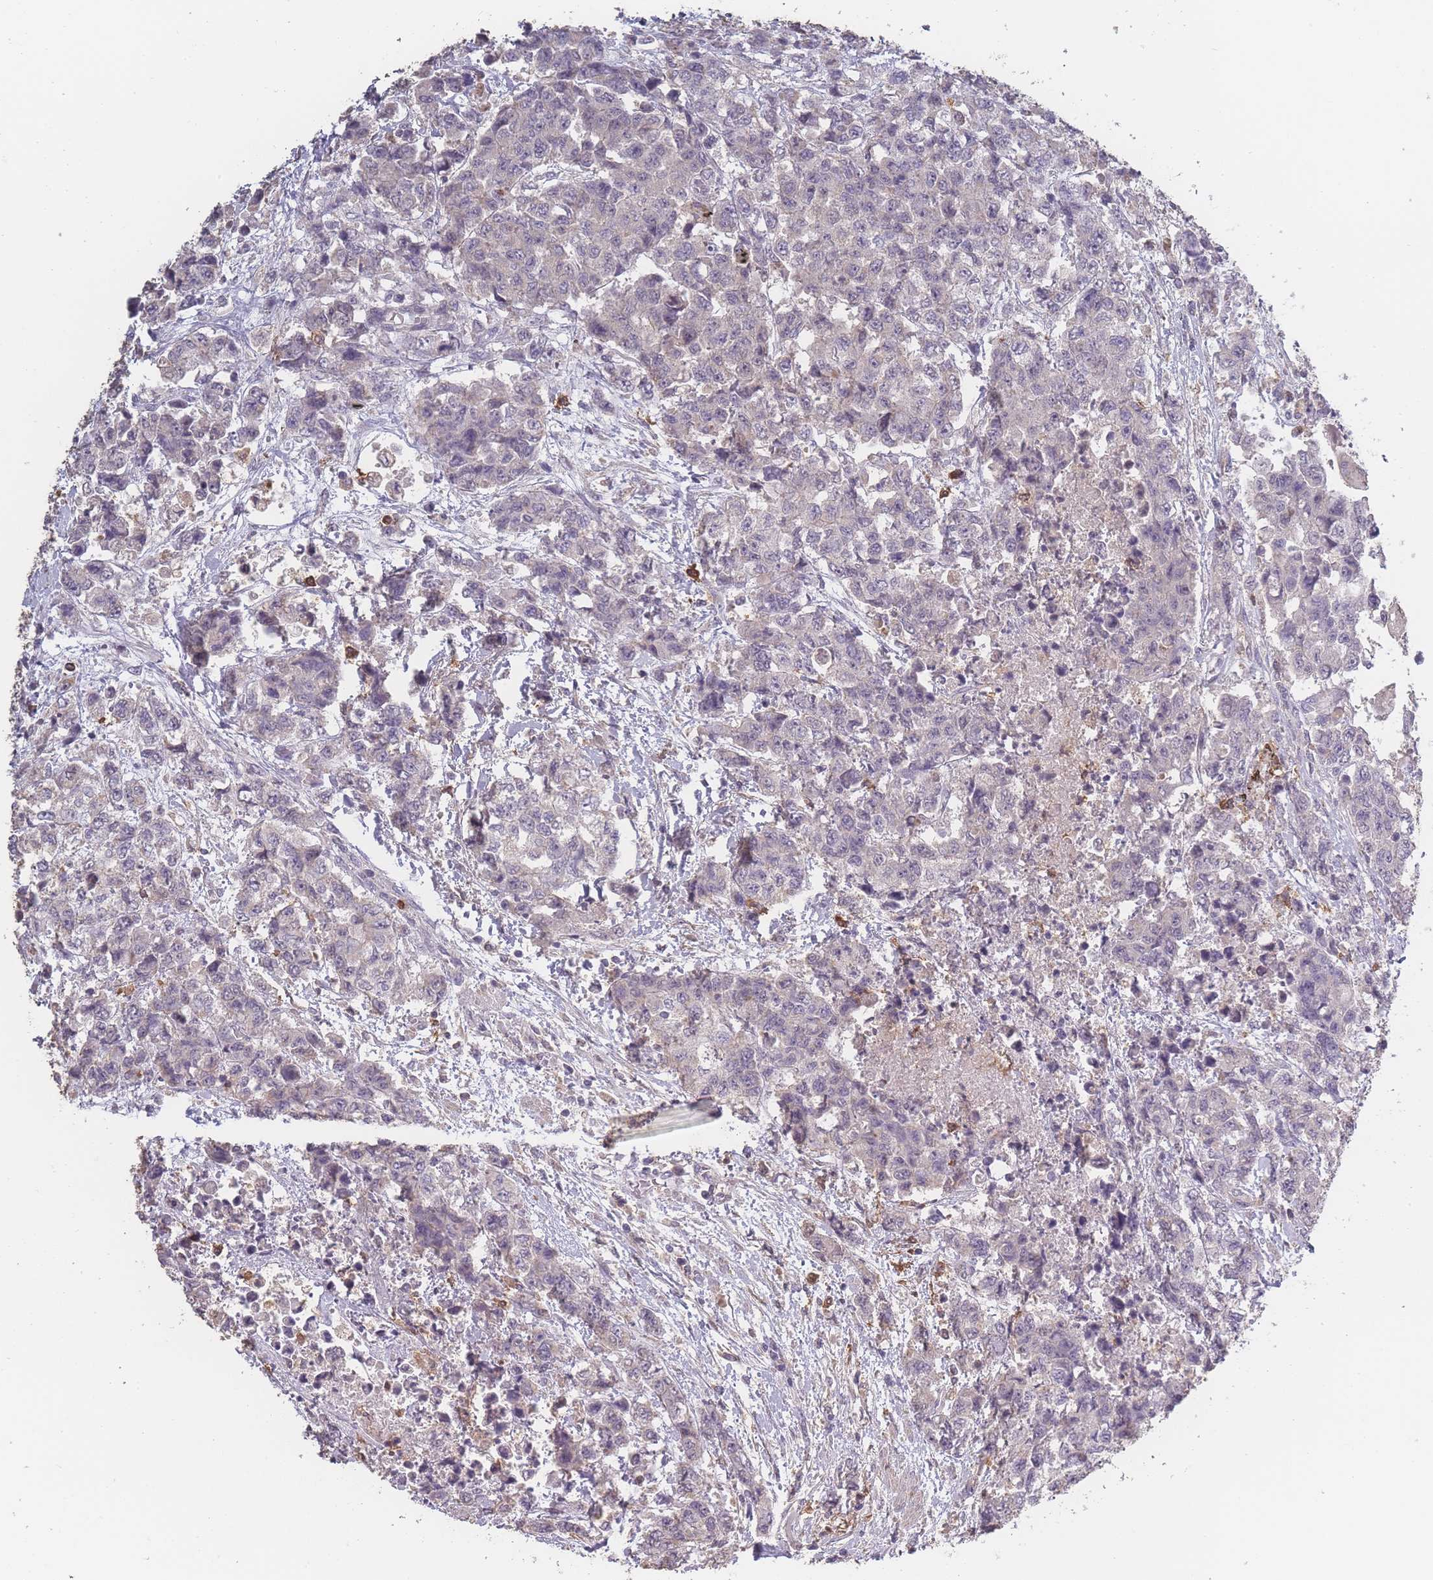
{"staining": {"intensity": "negative", "quantity": "none", "location": "none"}, "tissue": "urothelial cancer", "cell_type": "Tumor cells", "image_type": "cancer", "snomed": [{"axis": "morphology", "description": "Urothelial carcinoma, High grade"}, {"axis": "topography", "description": "Urinary bladder"}], "caption": "Histopathology image shows no significant protein positivity in tumor cells of urothelial cancer.", "gene": "BST1", "patient": {"sex": "female", "age": 78}}